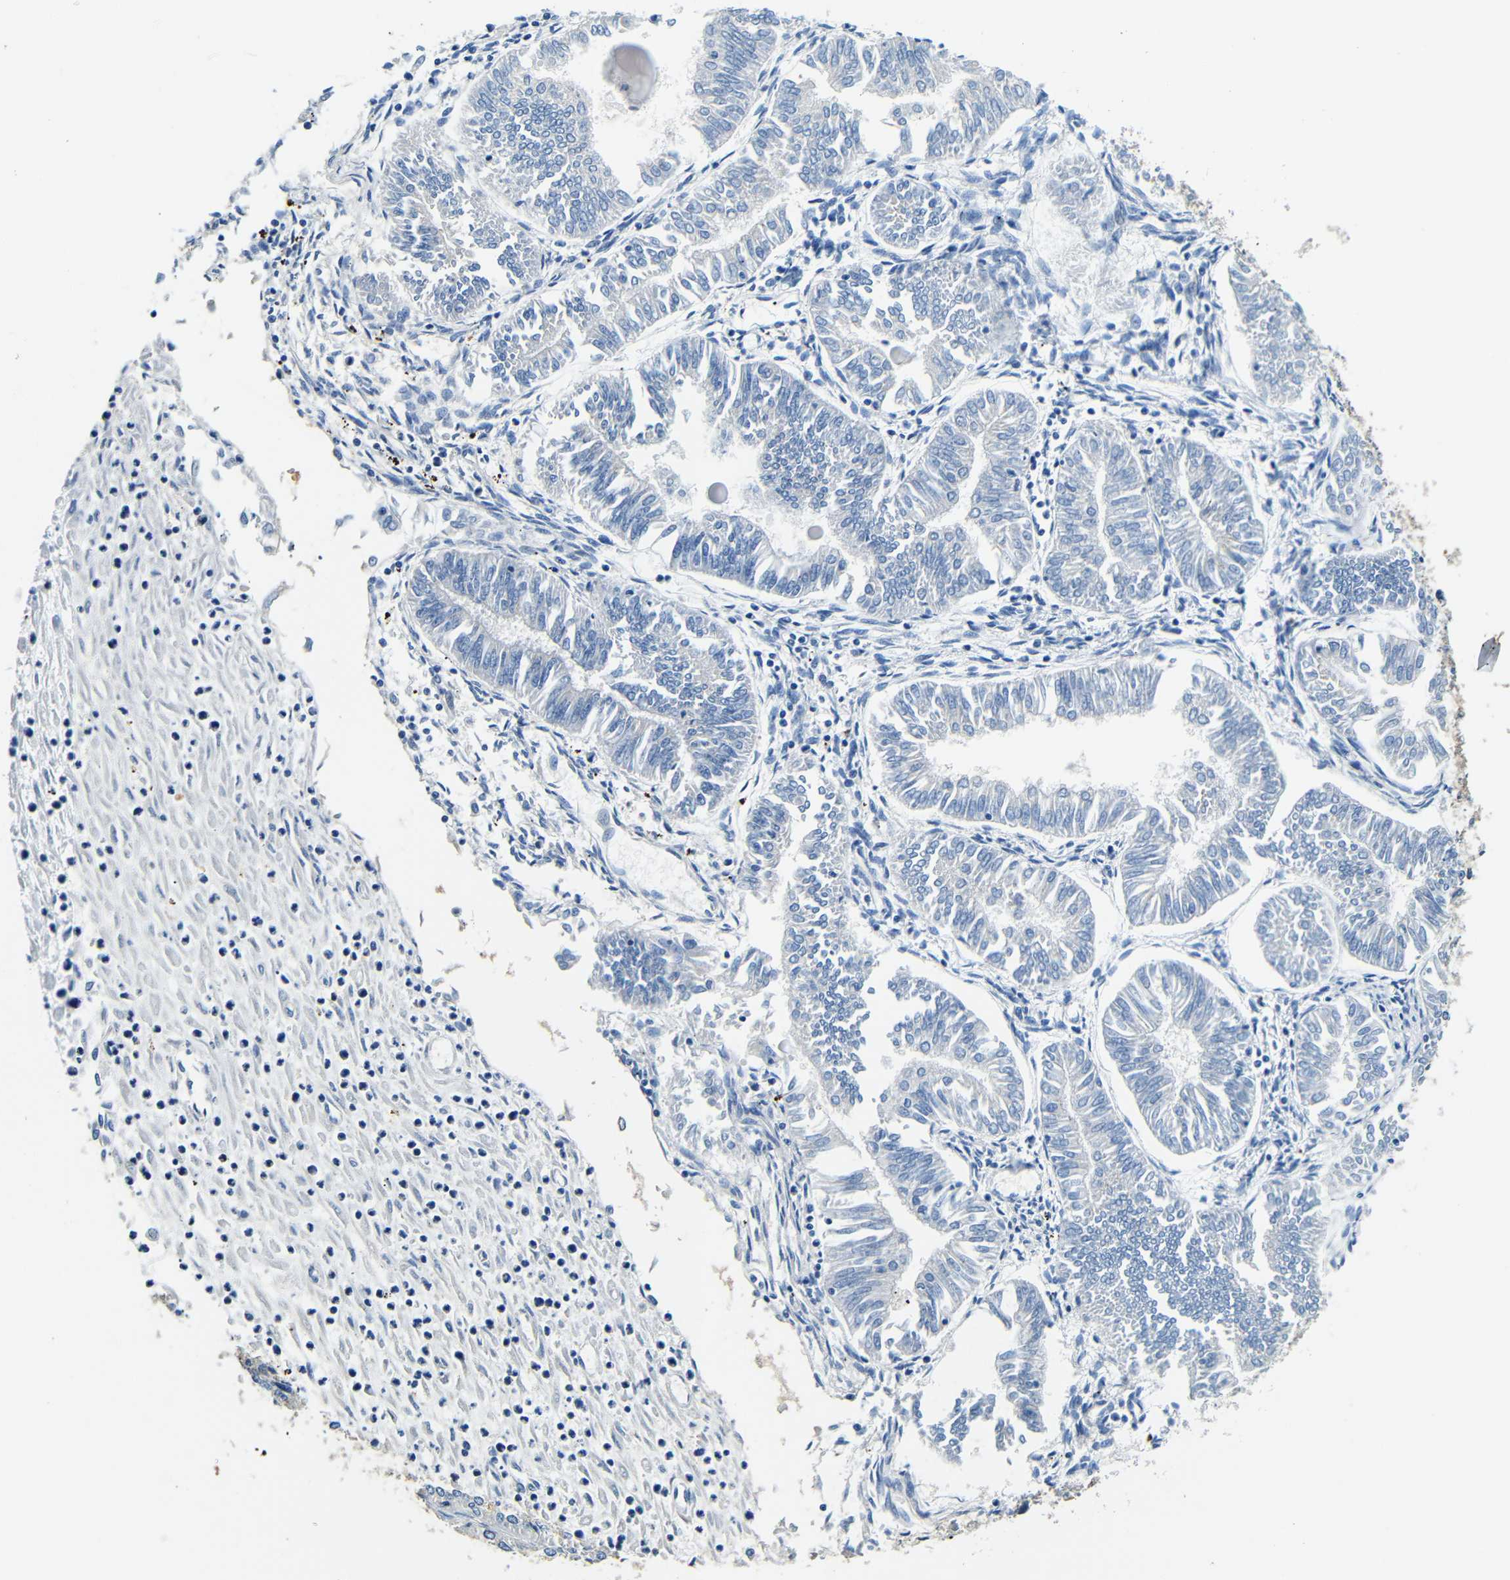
{"staining": {"intensity": "negative", "quantity": "none", "location": "none"}, "tissue": "endometrial cancer", "cell_type": "Tumor cells", "image_type": "cancer", "snomed": [{"axis": "morphology", "description": "Adenocarcinoma, NOS"}, {"axis": "topography", "description": "Endometrium"}], "caption": "Histopathology image shows no significant protein positivity in tumor cells of endometrial adenocarcinoma.", "gene": "FMO5", "patient": {"sex": "female", "age": 53}}